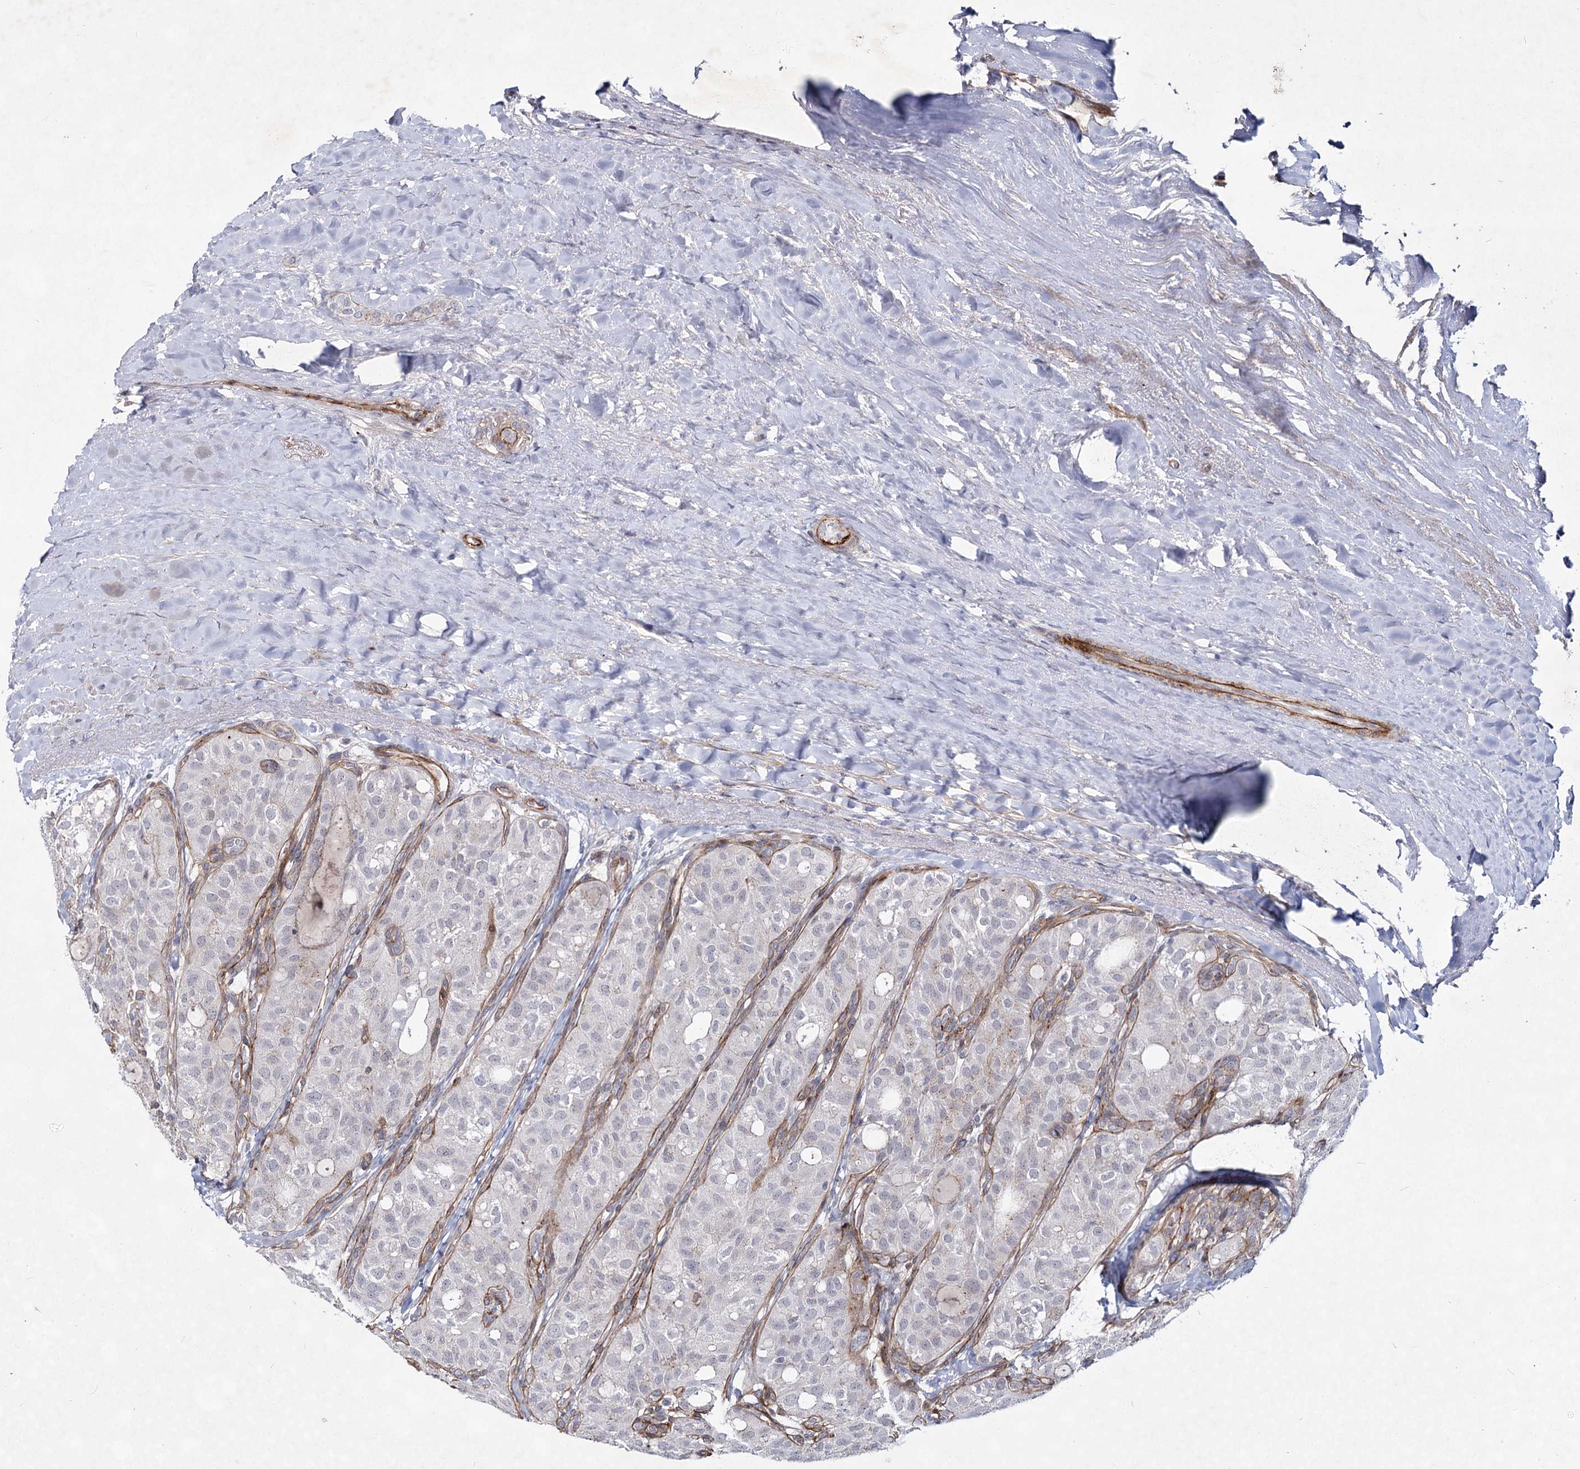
{"staining": {"intensity": "weak", "quantity": "<25%", "location": "cytoplasmic/membranous"}, "tissue": "thyroid cancer", "cell_type": "Tumor cells", "image_type": "cancer", "snomed": [{"axis": "morphology", "description": "Follicular adenoma carcinoma, NOS"}, {"axis": "topography", "description": "Thyroid gland"}], "caption": "DAB (3,3'-diaminobenzidine) immunohistochemical staining of thyroid follicular adenoma carcinoma exhibits no significant expression in tumor cells.", "gene": "ATL2", "patient": {"sex": "male", "age": 75}}